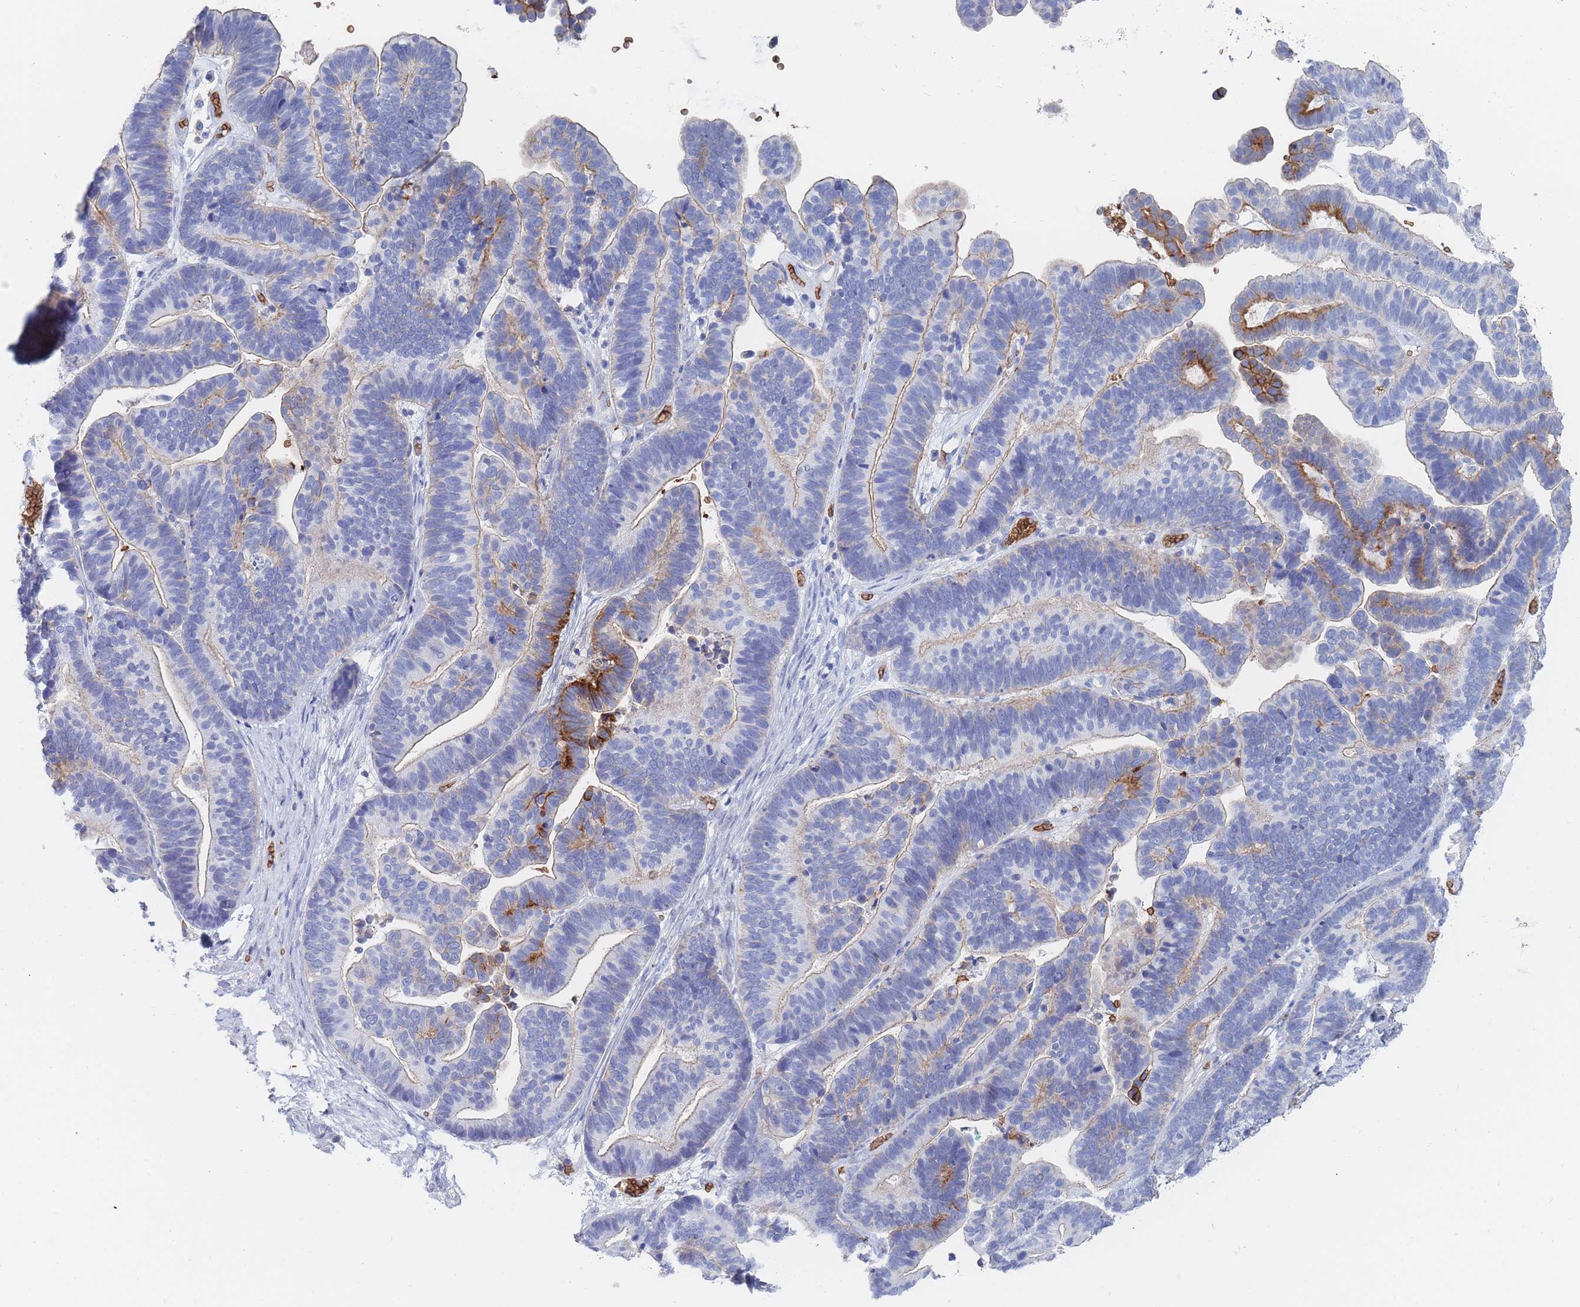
{"staining": {"intensity": "strong", "quantity": "<25%", "location": "cytoplasmic/membranous"}, "tissue": "ovarian cancer", "cell_type": "Tumor cells", "image_type": "cancer", "snomed": [{"axis": "morphology", "description": "Cystadenocarcinoma, serous, NOS"}, {"axis": "topography", "description": "Ovary"}], "caption": "Serous cystadenocarcinoma (ovarian) tissue demonstrates strong cytoplasmic/membranous positivity in approximately <25% of tumor cells", "gene": "SLC2A1", "patient": {"sex": "female", "age": 56}}